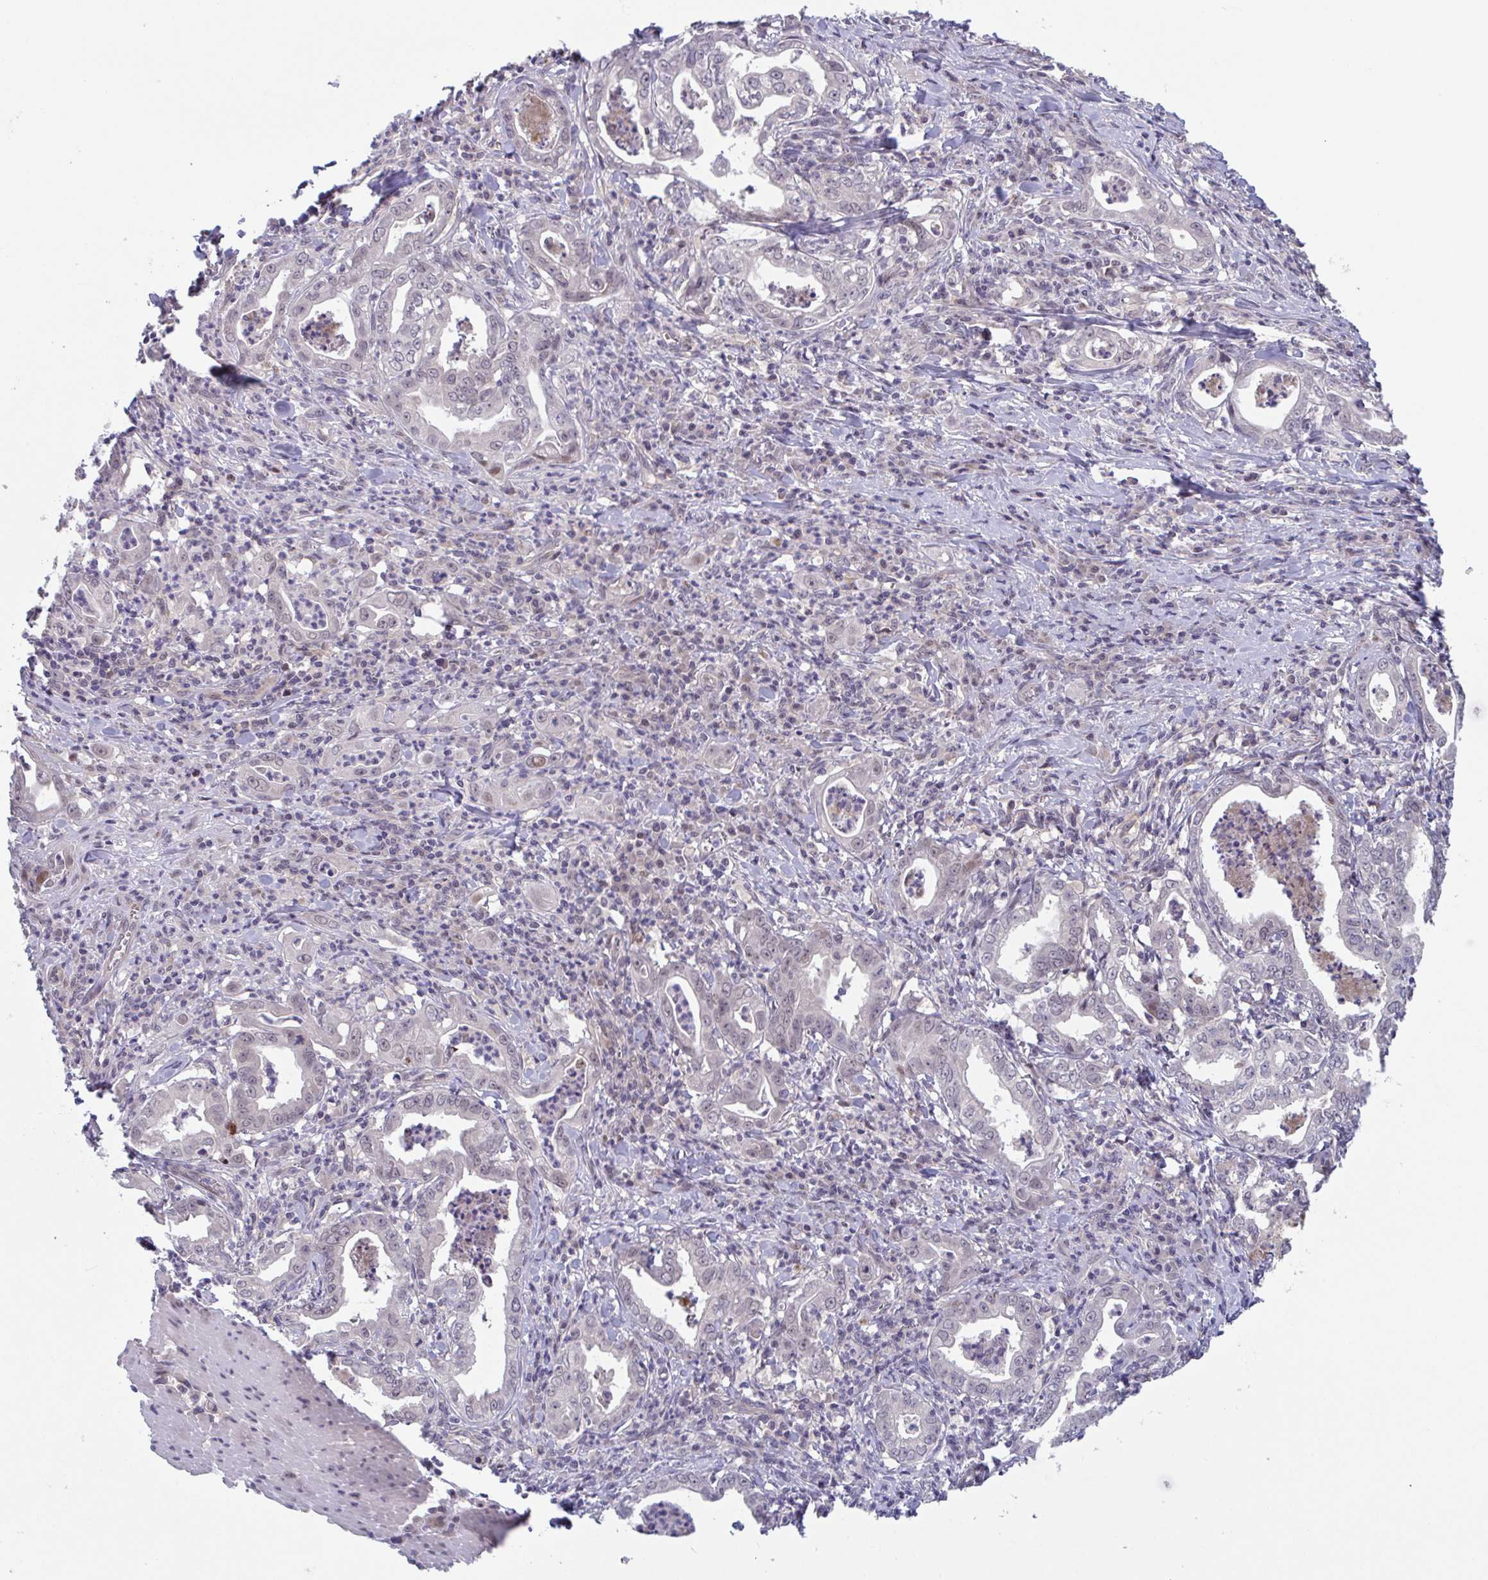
{"staining": {"intensity": "moderate", "quantity": "<25%", "location": "nuclear"}, "tissue": "stomach cancer", "cell_type": "Tumor cells", "image_type": "cancer", "snomed": [{"axis": "morphology", "description": "Adenocarcinoma, NOS"}, {"axis": "topography", "description": "Stomach, upper"}], "caption": "Immunohistochemical staining of human stomach cancer displays low levels of moderate nuclear expression in approximately <25% of tumor cells.", "gene": "RIOK1", "patient": {"sex": "female", "age": 79}}